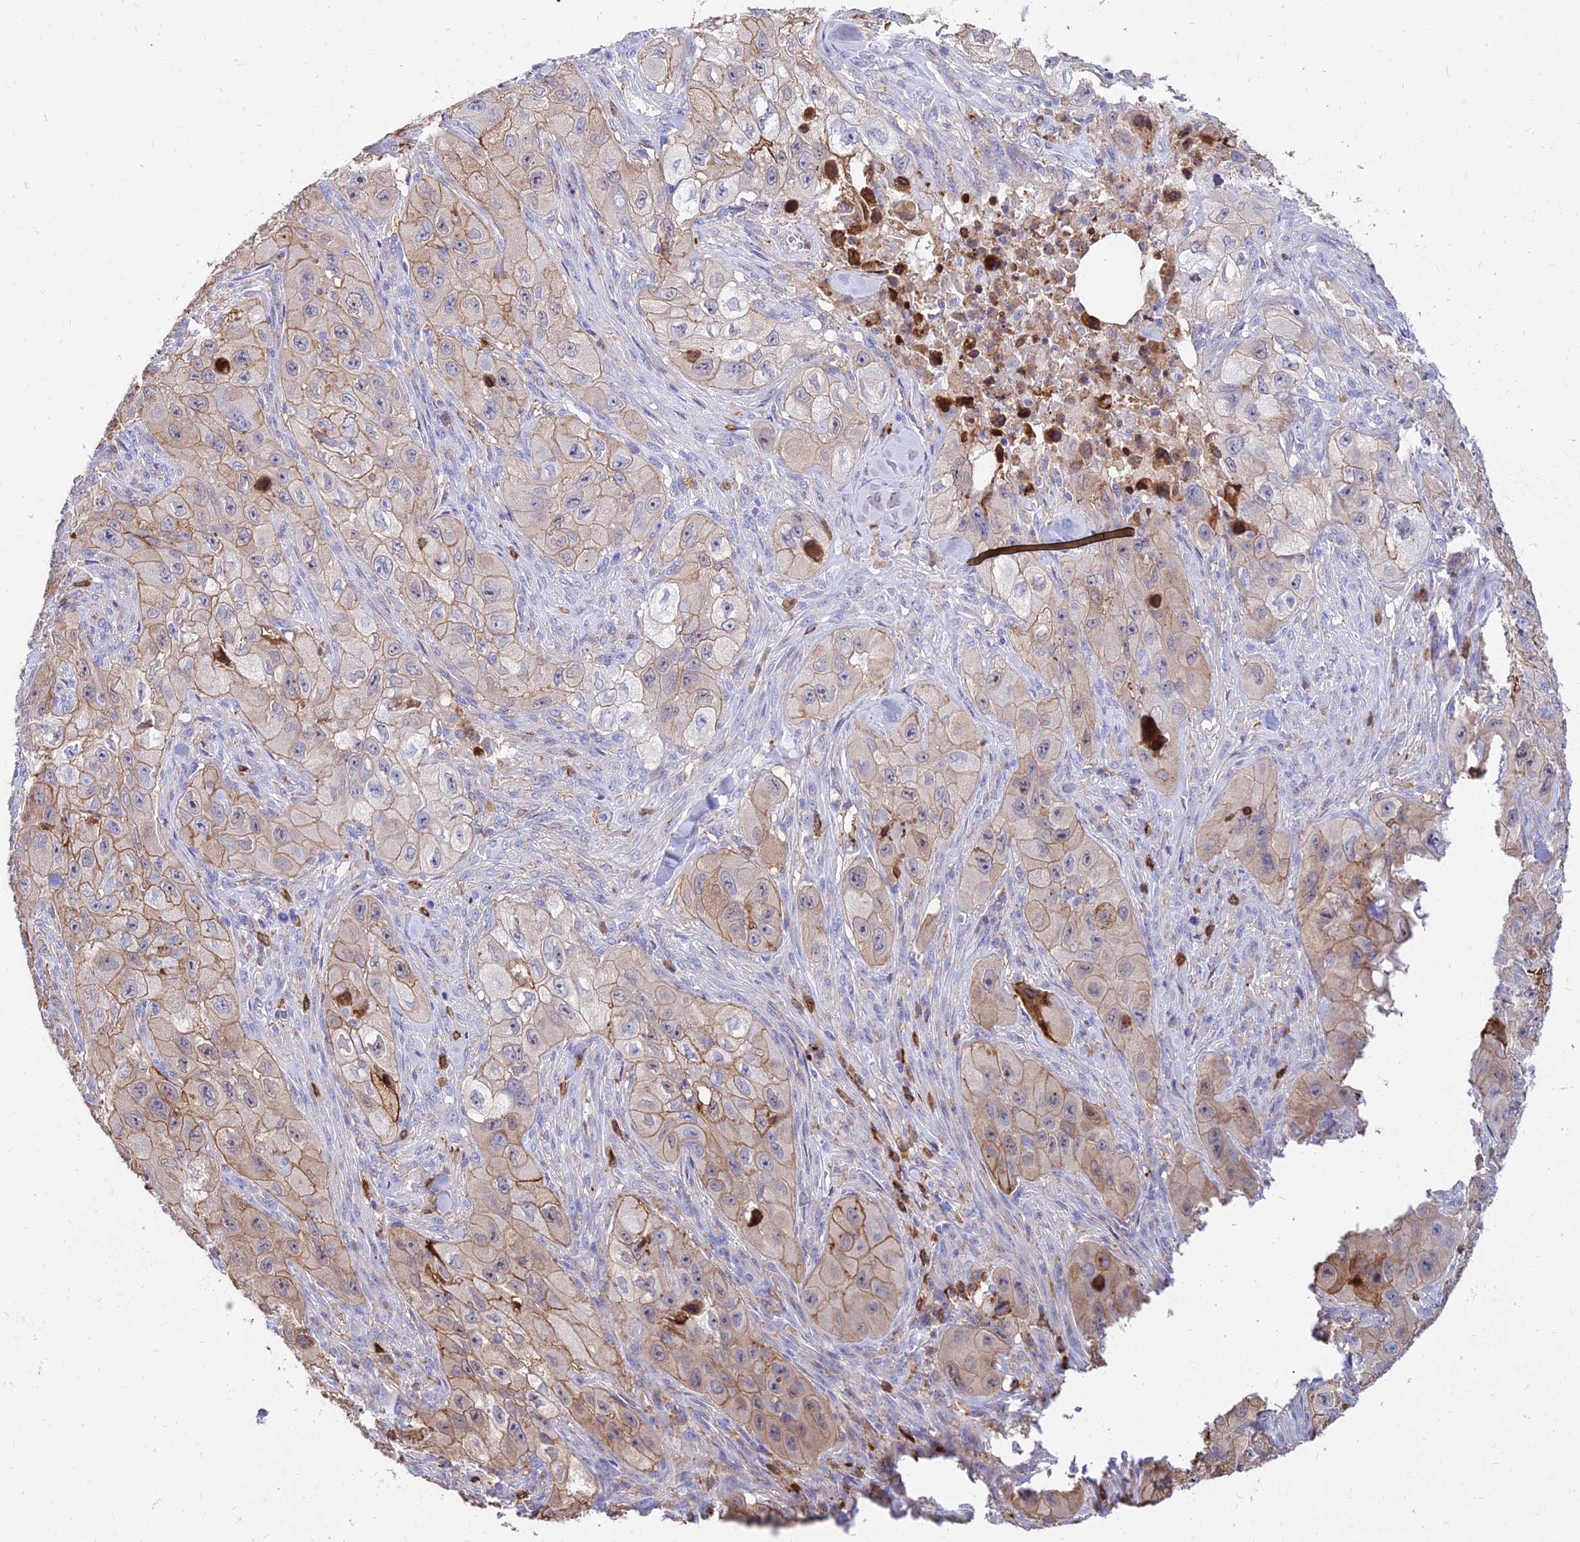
{"staining": {"intensity": "moderate", "quantity": ">75%", "location": "cytoplasmic/membranous"}, "tissue": "skin cancer", "cell_type": "Tumor cells", "image_type": "cancer", "snomed": [{"axis": "morphology", "description": "Squamous cell carcinoma, NOS"}, {"axis": "topography", "description": "Skin"}, {"axis": "topography", "description": "Subcutis"}], "caption": "Skin squamous cell carcinoma was stained to show a protein in brown. There is medium levels of moderate cytoplasmic/membranous expression in approximately >75% of tumor cells. Immunohistochemistry (ihc) stains the protein of interest in brown and the nuclei are stained blue.", "gene": "SREK1IP1", "patient": {"sex": "male", "age": 73}}